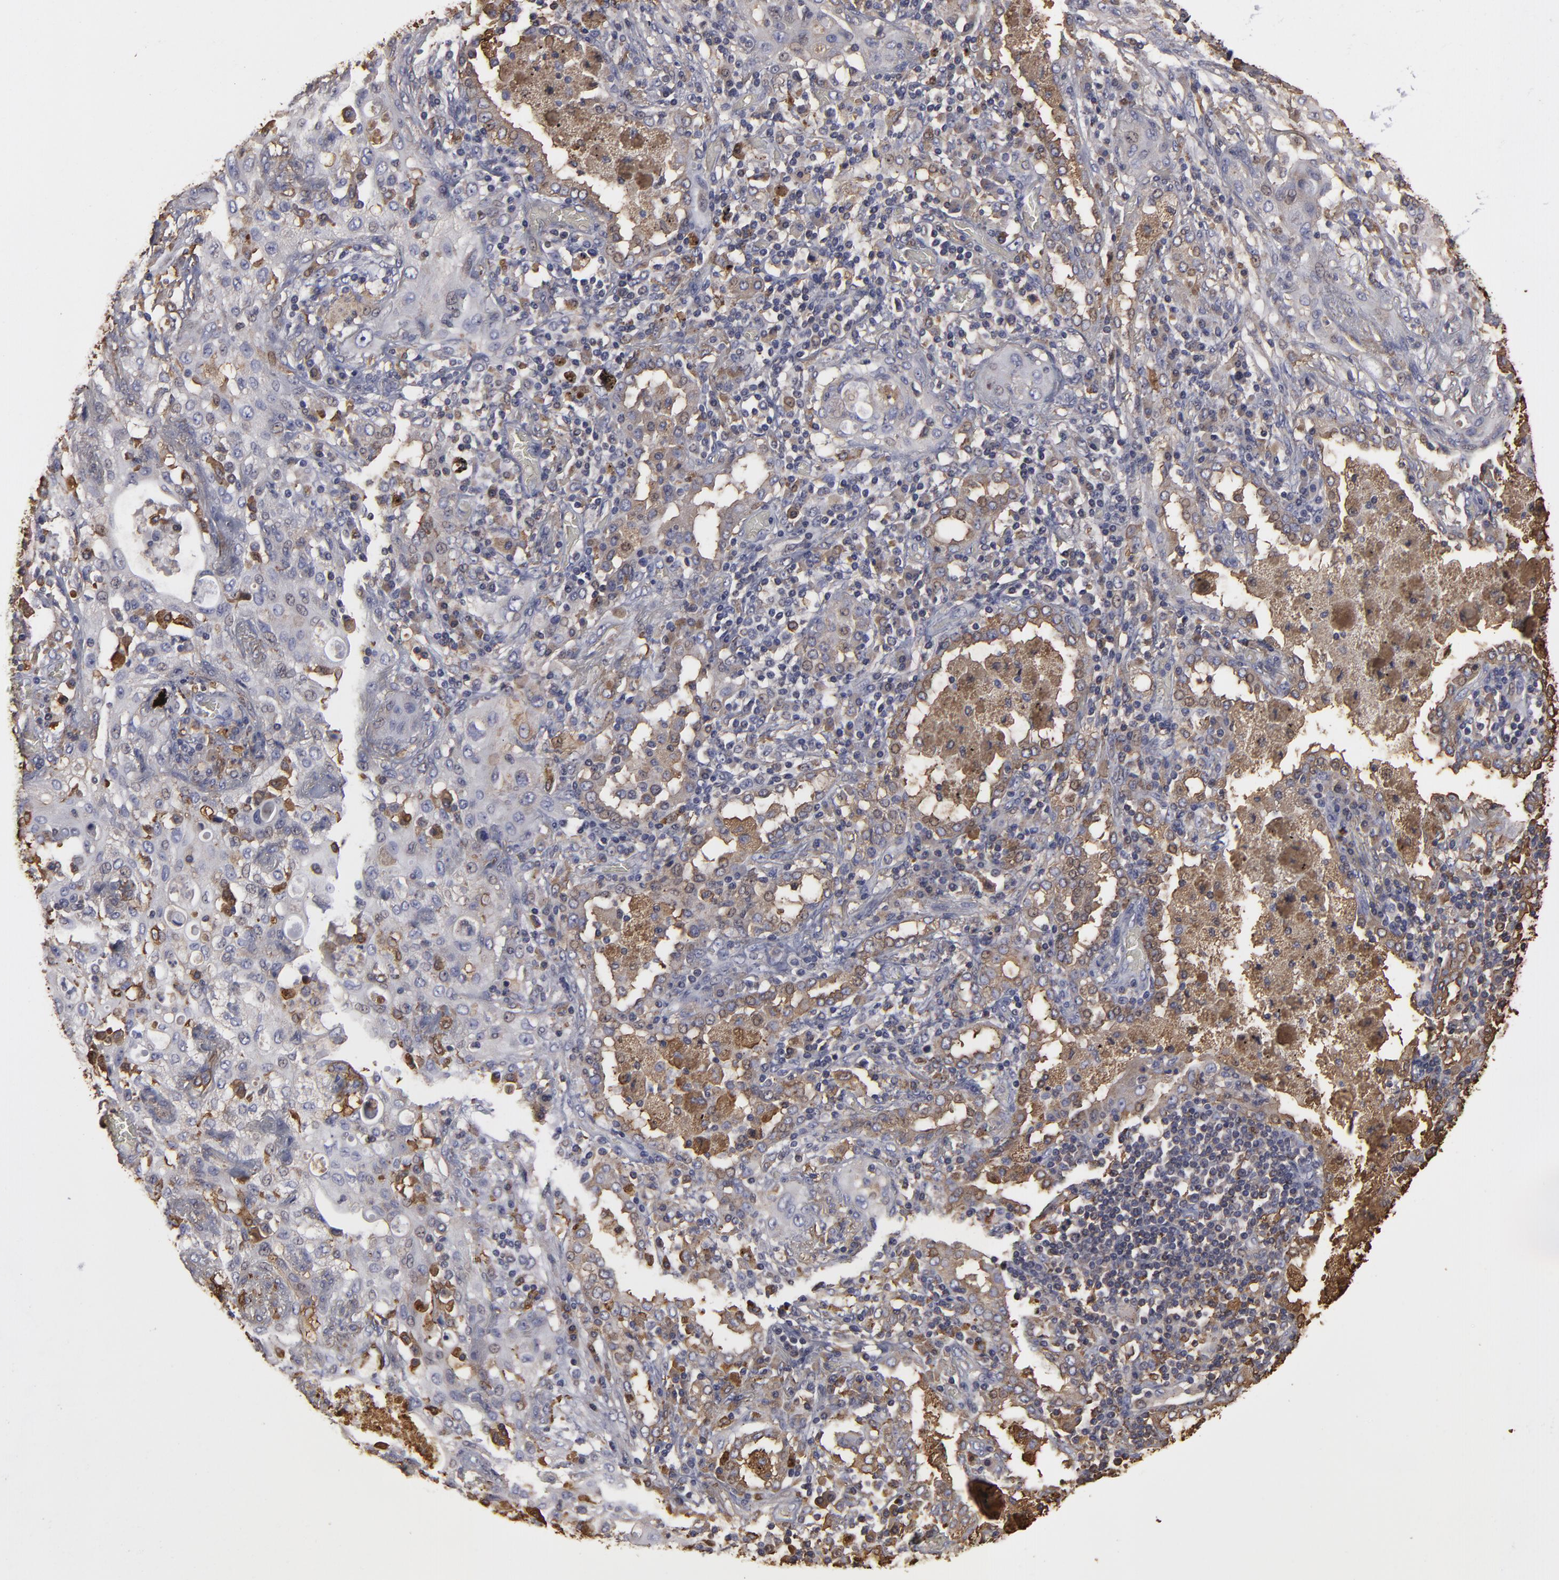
{"staining": {"intensity": "weak", "quantity": "<25%", "location": "cytoplasmic/membranous"}, "tissue": "lung cancer", "cell_type": "Tumor cells", "image_type": "cancer", "snomed": [{"axis": "morphology", "description": "Squamous cell carcinoma, NOS"}, {"axis": "topography", "description": "Lung"}], "caption": "Tumor cells show no significant expression in squamous cell carcinoma (lung).", "gene": "ODC1", "patient": {"sex": "female", "age": 47}}